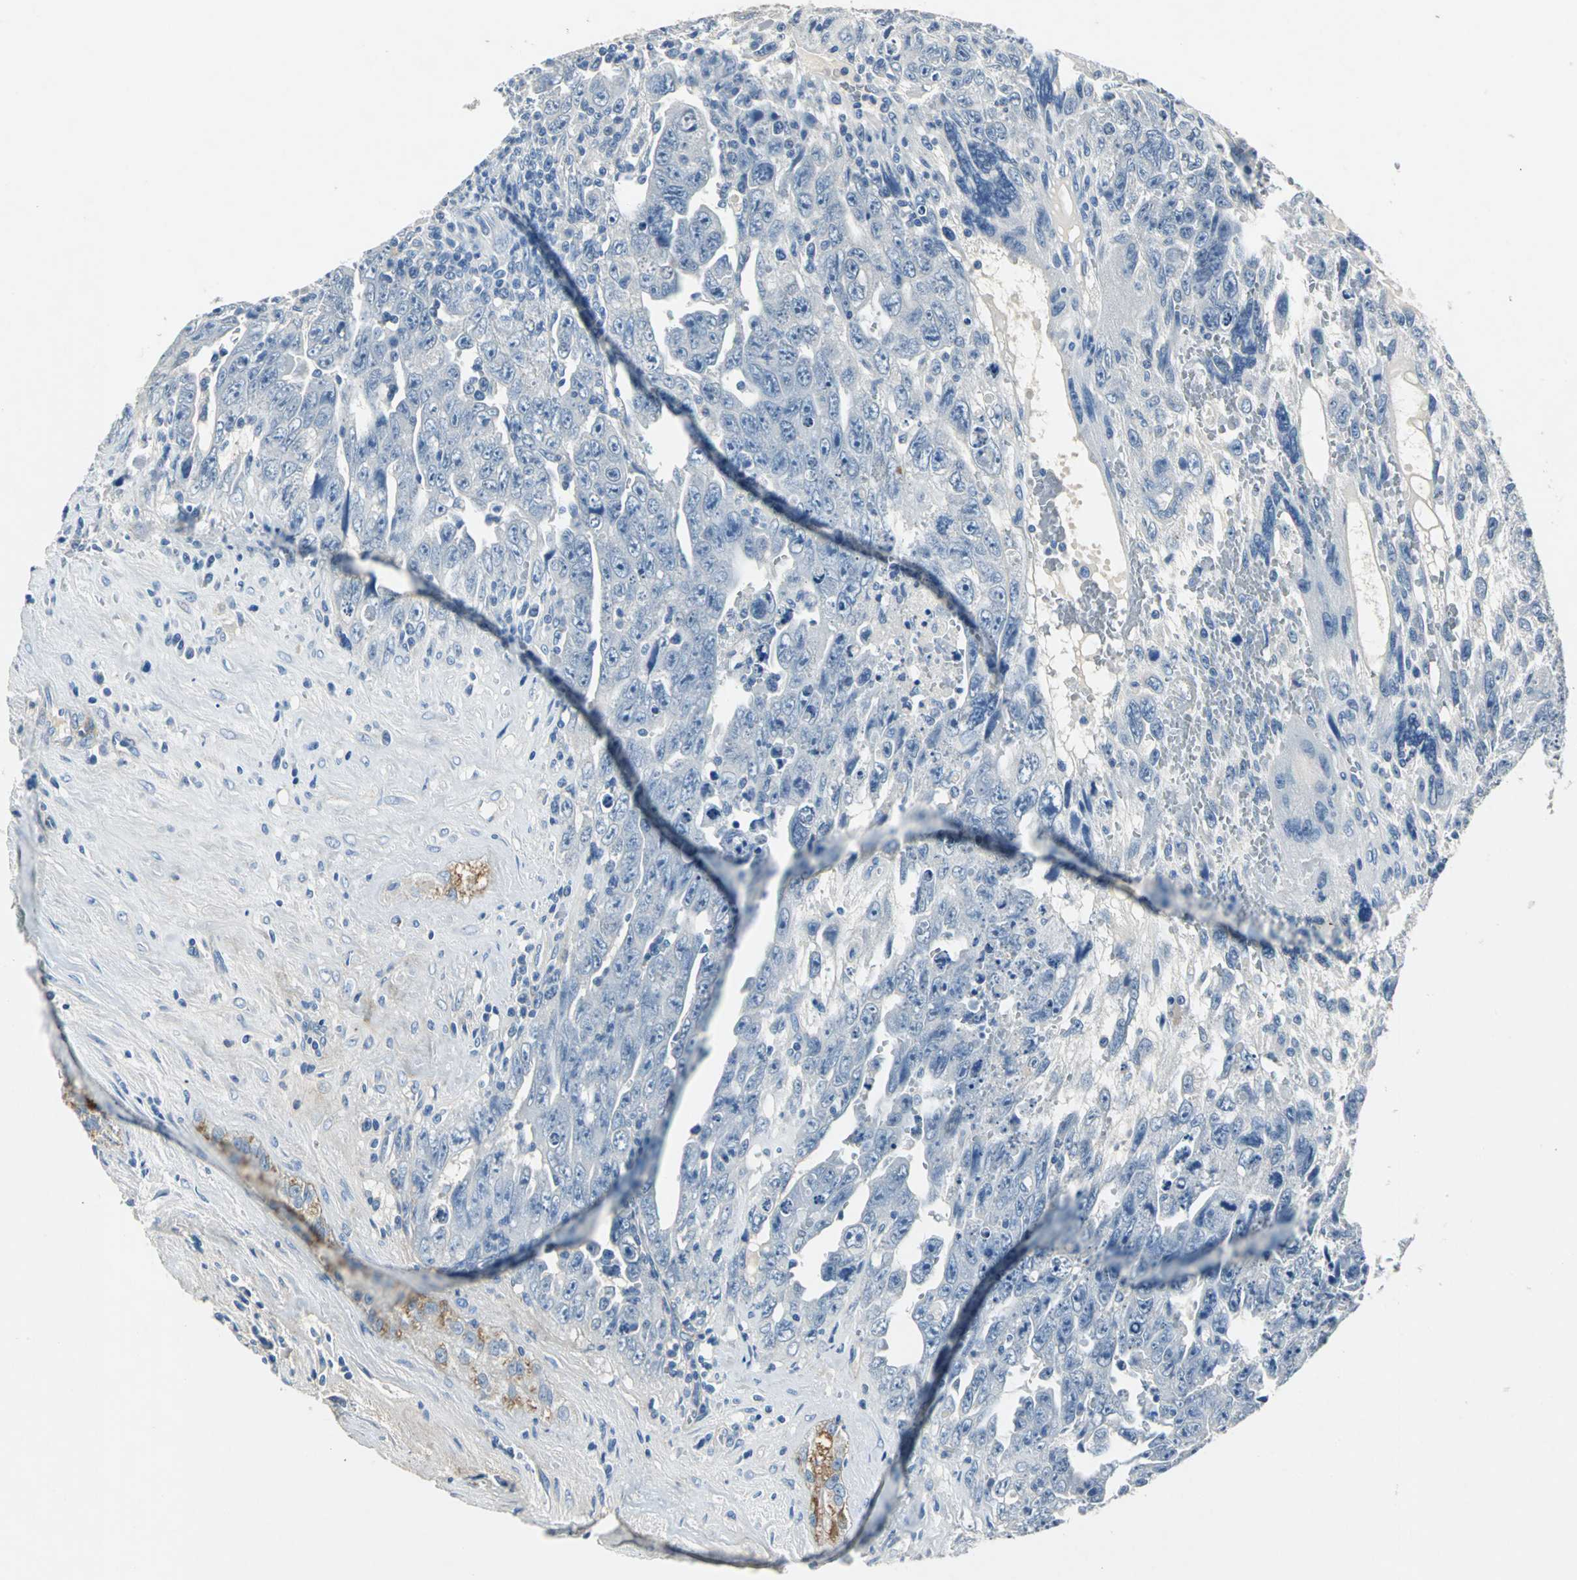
{"staining": {"intensity": "negative", "quantity": "none", "location": "none"}, "tissue": "testis cancer", "cell_type": "Tumor cells", "image_type": "cancer", "snomed": [{"axis": "morphology", "description": "Carcinoma, Embryonal, NOS"}, {"axis": "topography", "description": "Testis"}], "caption": "Photomicrograph shows no significant protein positivity in tumor cells of embryonal carcinoma (testis). Nuclei are stained in blue.", "gene": "EFNB3", "patient": {"sex": "male", "age": 28}}